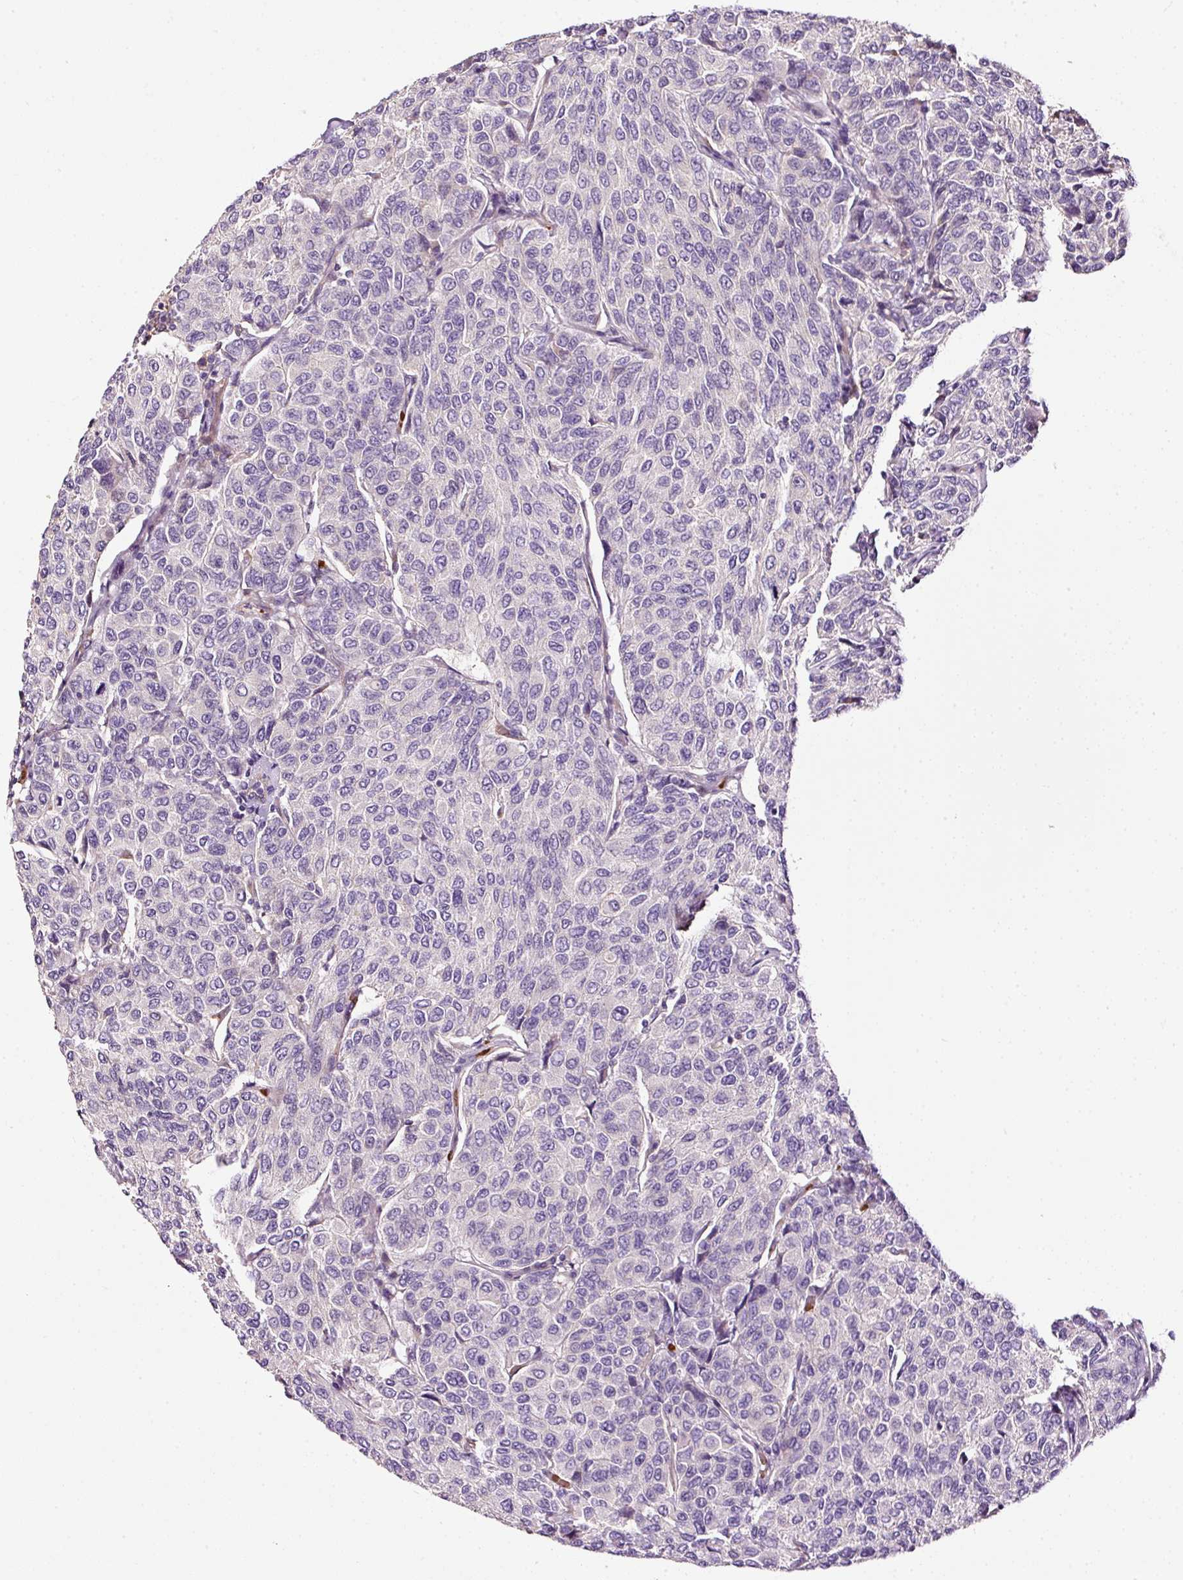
{"staining": {"intensity": "negative", "quantity": "none", "location": "none"}, "tissue": "breast cancer", "cell_type": "Tumor cells", "image_type": "cancer", "snomed": [{"axis": "morphology", "description": "Duct carcinoma"}, {"axis": "topography", "description": "Breast"}], "caption": "Immunohistochemical staining of breast cancer demonstrates no significant positivity in tumor cells.", "gene": "USHBP1", "patient": {"sex": "female", "age": 55}}